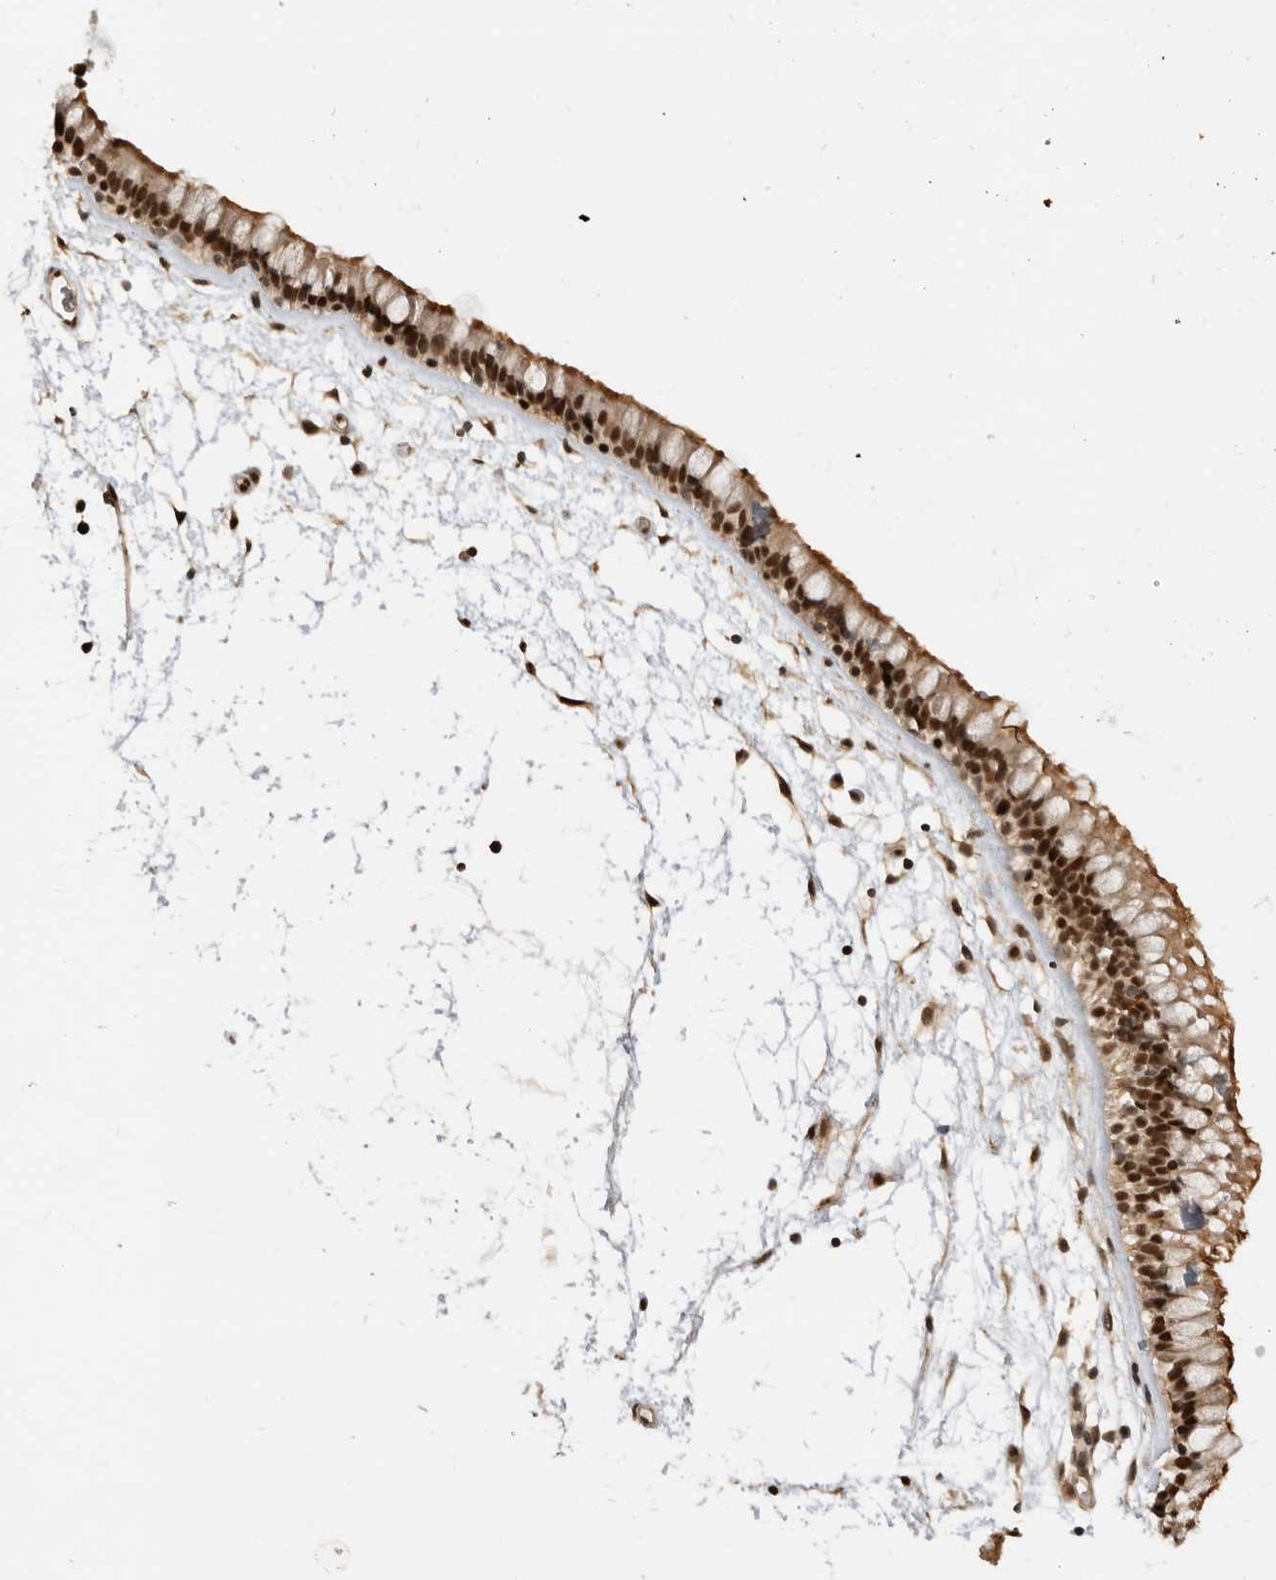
{"staining": {"intensity": "strong", "quantity": ">75%", "location": "cytoplasmic/membranous,nuclear"}, "tissue": "nasopharynx", "cell_type": "Respiratory epithelial cells", "image_type": "normal", "snomed": [{"axis": "morphology", "description": "Normal tissue, NOS"}, {"axis": "morphology", "description": "Inflammation, NOS"}, {"axis": "topography", "description": "Nasopharynx"}], "caption": "DAB immunohistochemical staining of normal human nasopharynx demonstrates strong cytoplasmic/membranous,nuclear protein positivity in about >75% of respiratory epithelial cells.", "gene": "ADPRS", "patient": {"sex": "male", "age": 48}}